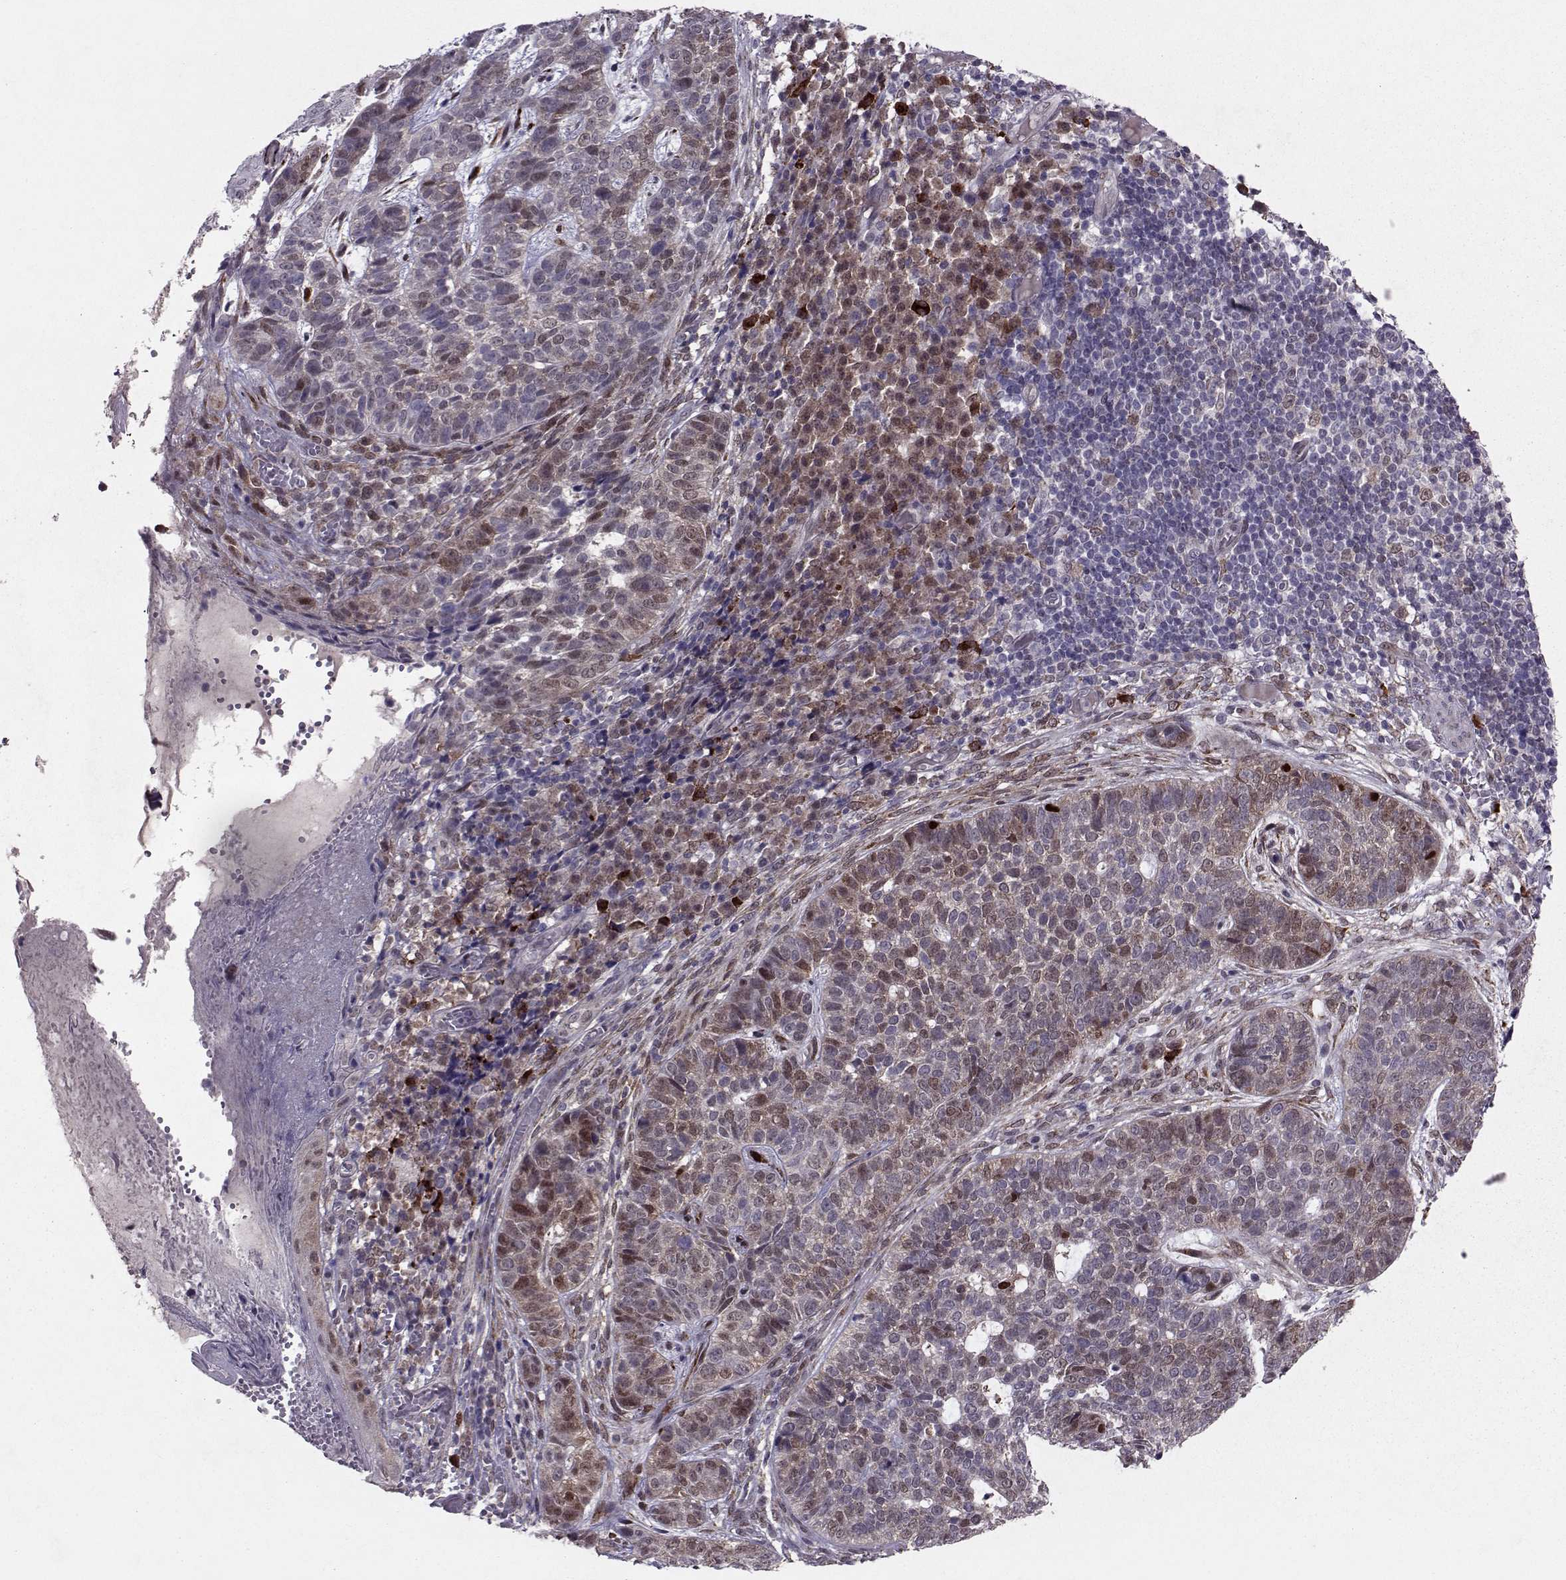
{"staining": {"intensity": "moderate", "quantity": "25%-75%", "location": "nuclear"}, "tissue": "skin cancer", "cell_type": "Tumor cells", "image_type": "cancer", "snomed": [{"axis": "morphology", "description": "Basal cell carcinoma"}, {"axis": "topography", "description": "Skin"}], "caption": "Moderate nuclear protein positivity is appreciated in about 25%-75% of tumor cells in basal cell carcinoma (skin).", "gene": "CDK4", "patient": {"sex": "female", "age": 69}}